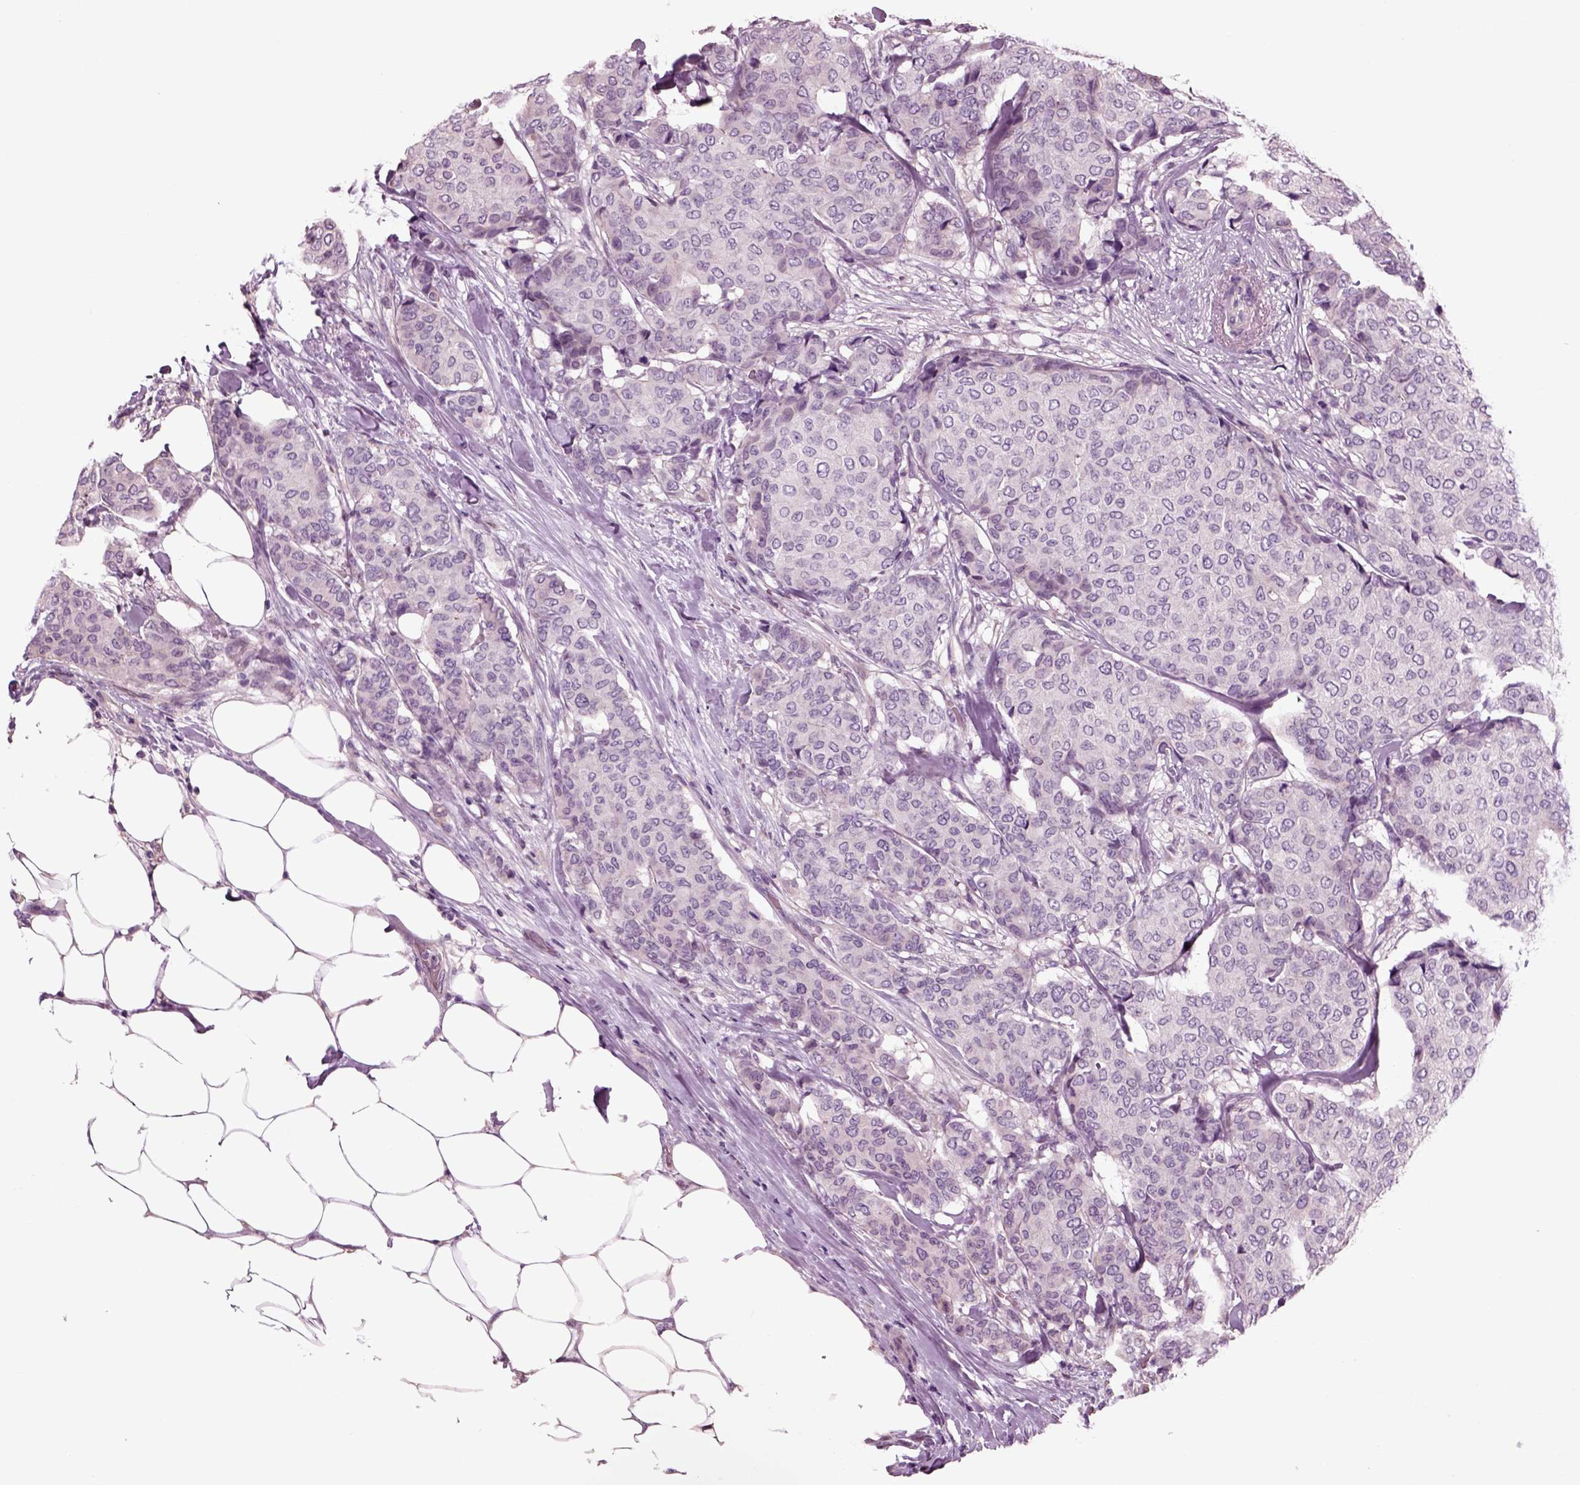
{"staining": {"intensity": "negative", "quantity": "none", "location": "none"}, "tissue": "breast cancer", "cell_type": "Tumor cells", "image_type": "cancer", "snomed": [{"axis": "morphology", "description": "Duct carcinoma"}, {"axis": "topography", "description": "Breast"}], "caption": "Immunohistochemical staining of breast cancer shows no significant expression in tumor cells.", "gene": "CHGB", "patient": {"sex": "female", "age": 75}}